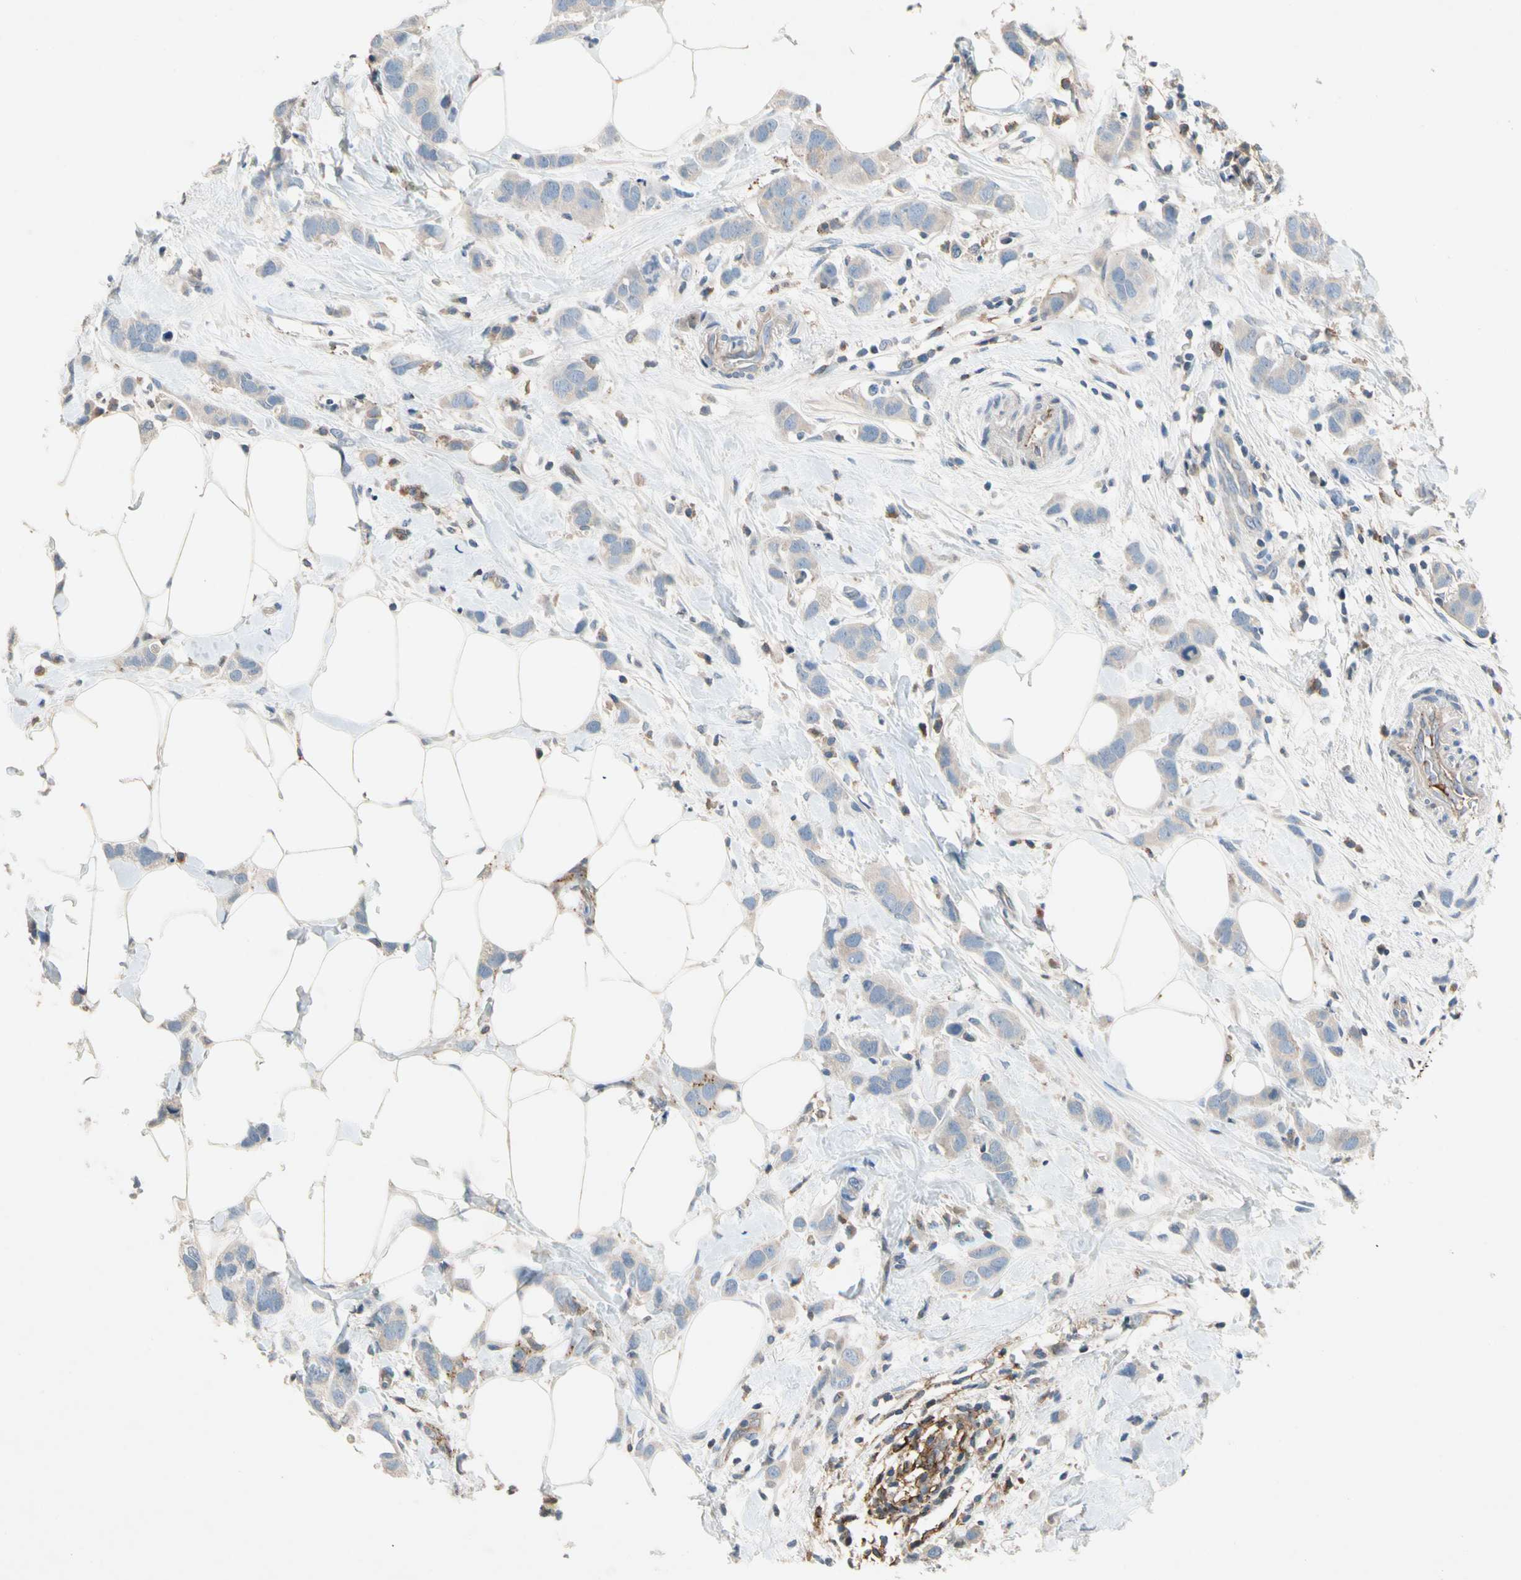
{"staining": {"intensity": "weak", "quantity": "<25%", "location": "cytoplasmic/membranous"}, "tissue": "breast cancer", "cell_type": "Tumor cells", "image_type": "cancer", "snomed": [{"axis": "morphology", "description": "Normal tissue, NOS"}, {"axis": "morphology", "description": "Duct carcinoma"}, {"axis": "topography", "description": "Breast"}], "caption": "This is an immunohistochemistry (IHC) image of infiltrating ductal carcinoma (breast). There is no expression in tumor cells.", "gene": "NDFIP2", "patient": {"sex": "female", "age": 50}}